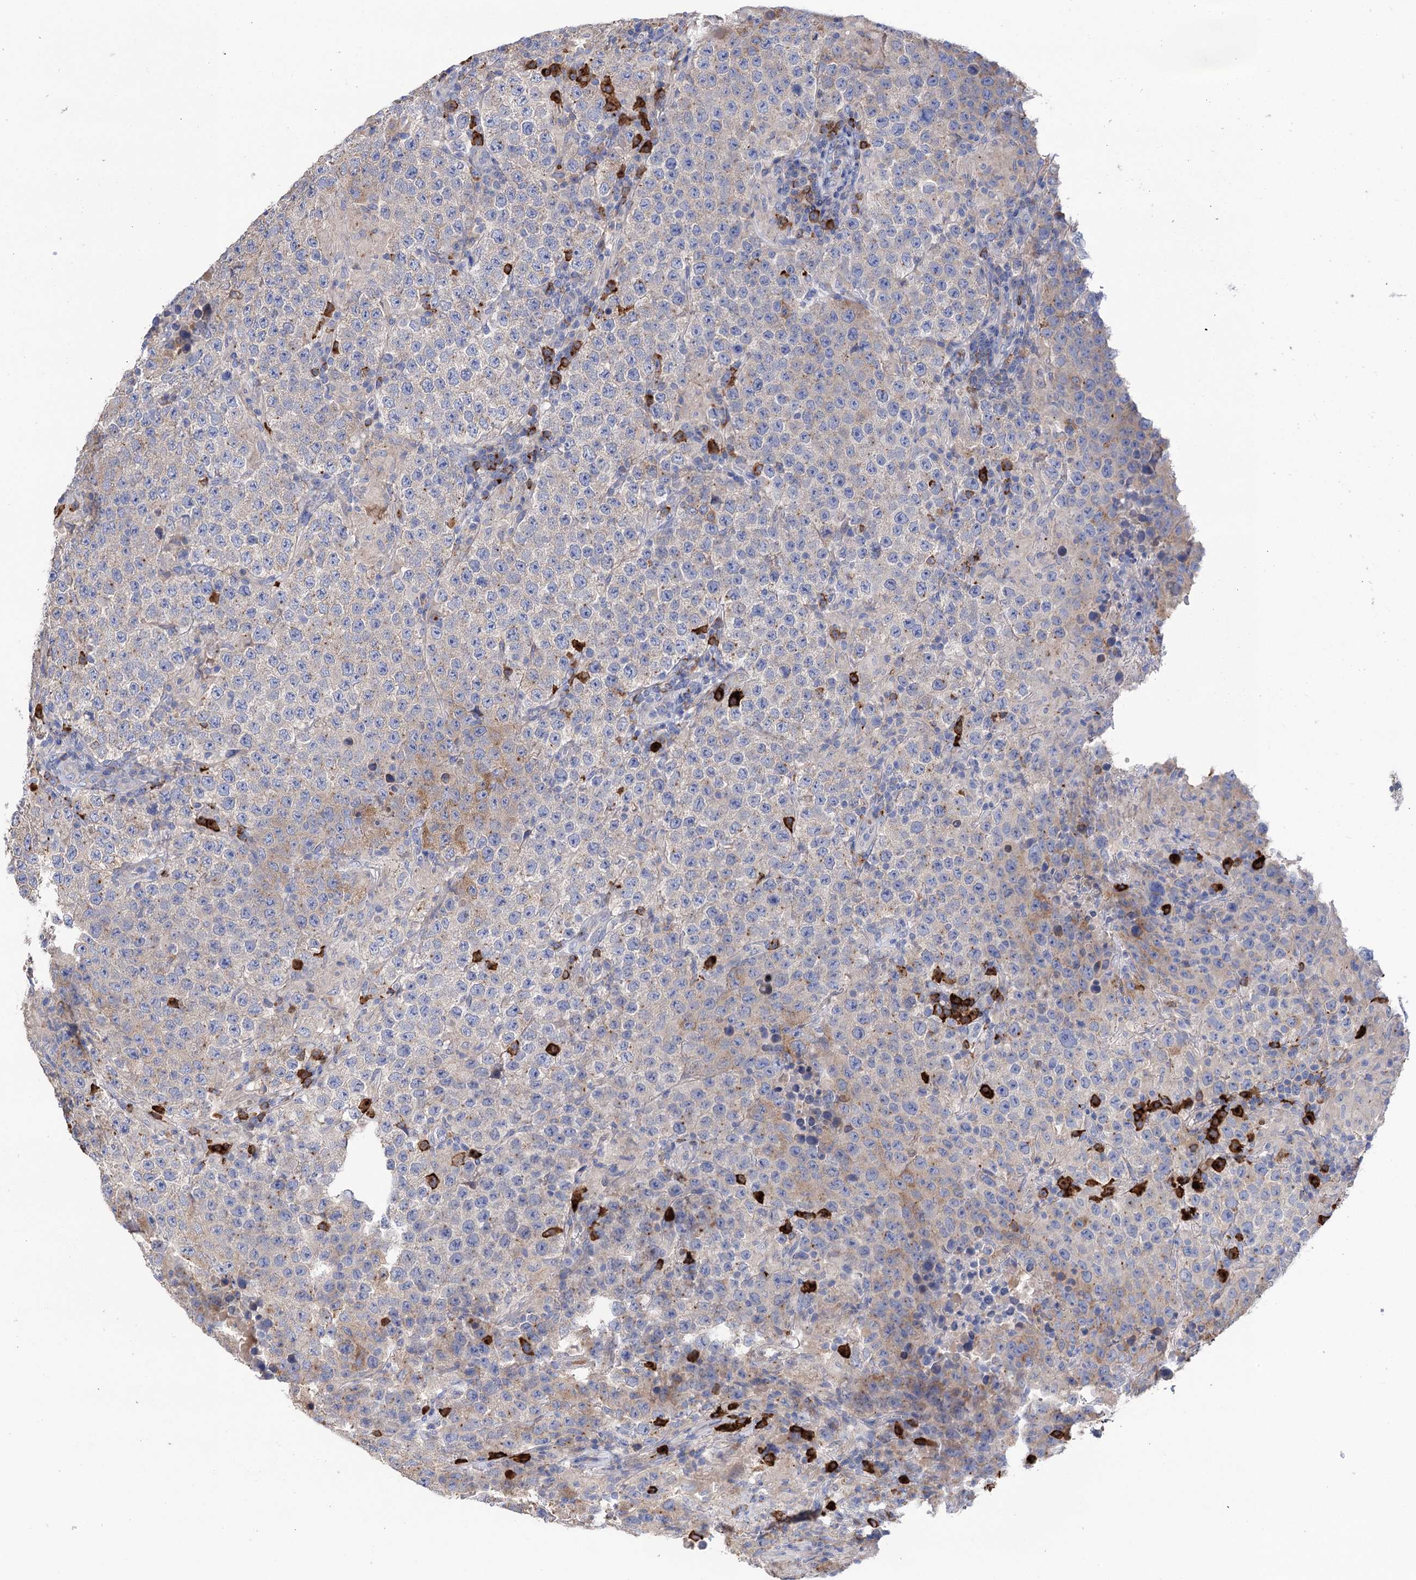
{"staining": {"intensity": "weak", "quantity": "<25%", "location": "cytoplasmic/membranous"}, "tissue": "testis cancer", "cell_type": "Tumor cells", "image_type": "cancer", "snomed": [{"axis": "morphology", "description": "Normal tissue, NOS"}, {"axis": "morphology", "description": "Urothelial carcinoma, High grade"}, {"axis": "morphology", "description": "Seminoma, NOS"}, {"axis": "morphology", "description": "Carcinoma, Embryonal, NOS"}, {"axis": "topography", "description": "Urinary bladder"}, {"axis": "topography", "description": "Testis"}], "caption": "Photomicrograph shows no protein staining in tumor cells of testis embryonal carcinoma tissue. (DAB immunohistochemistry (IHC) visualized using brightfield microscopy, high magnification).", "gene": "BBS4", "patient": {"sex": "male", "age": 41}}